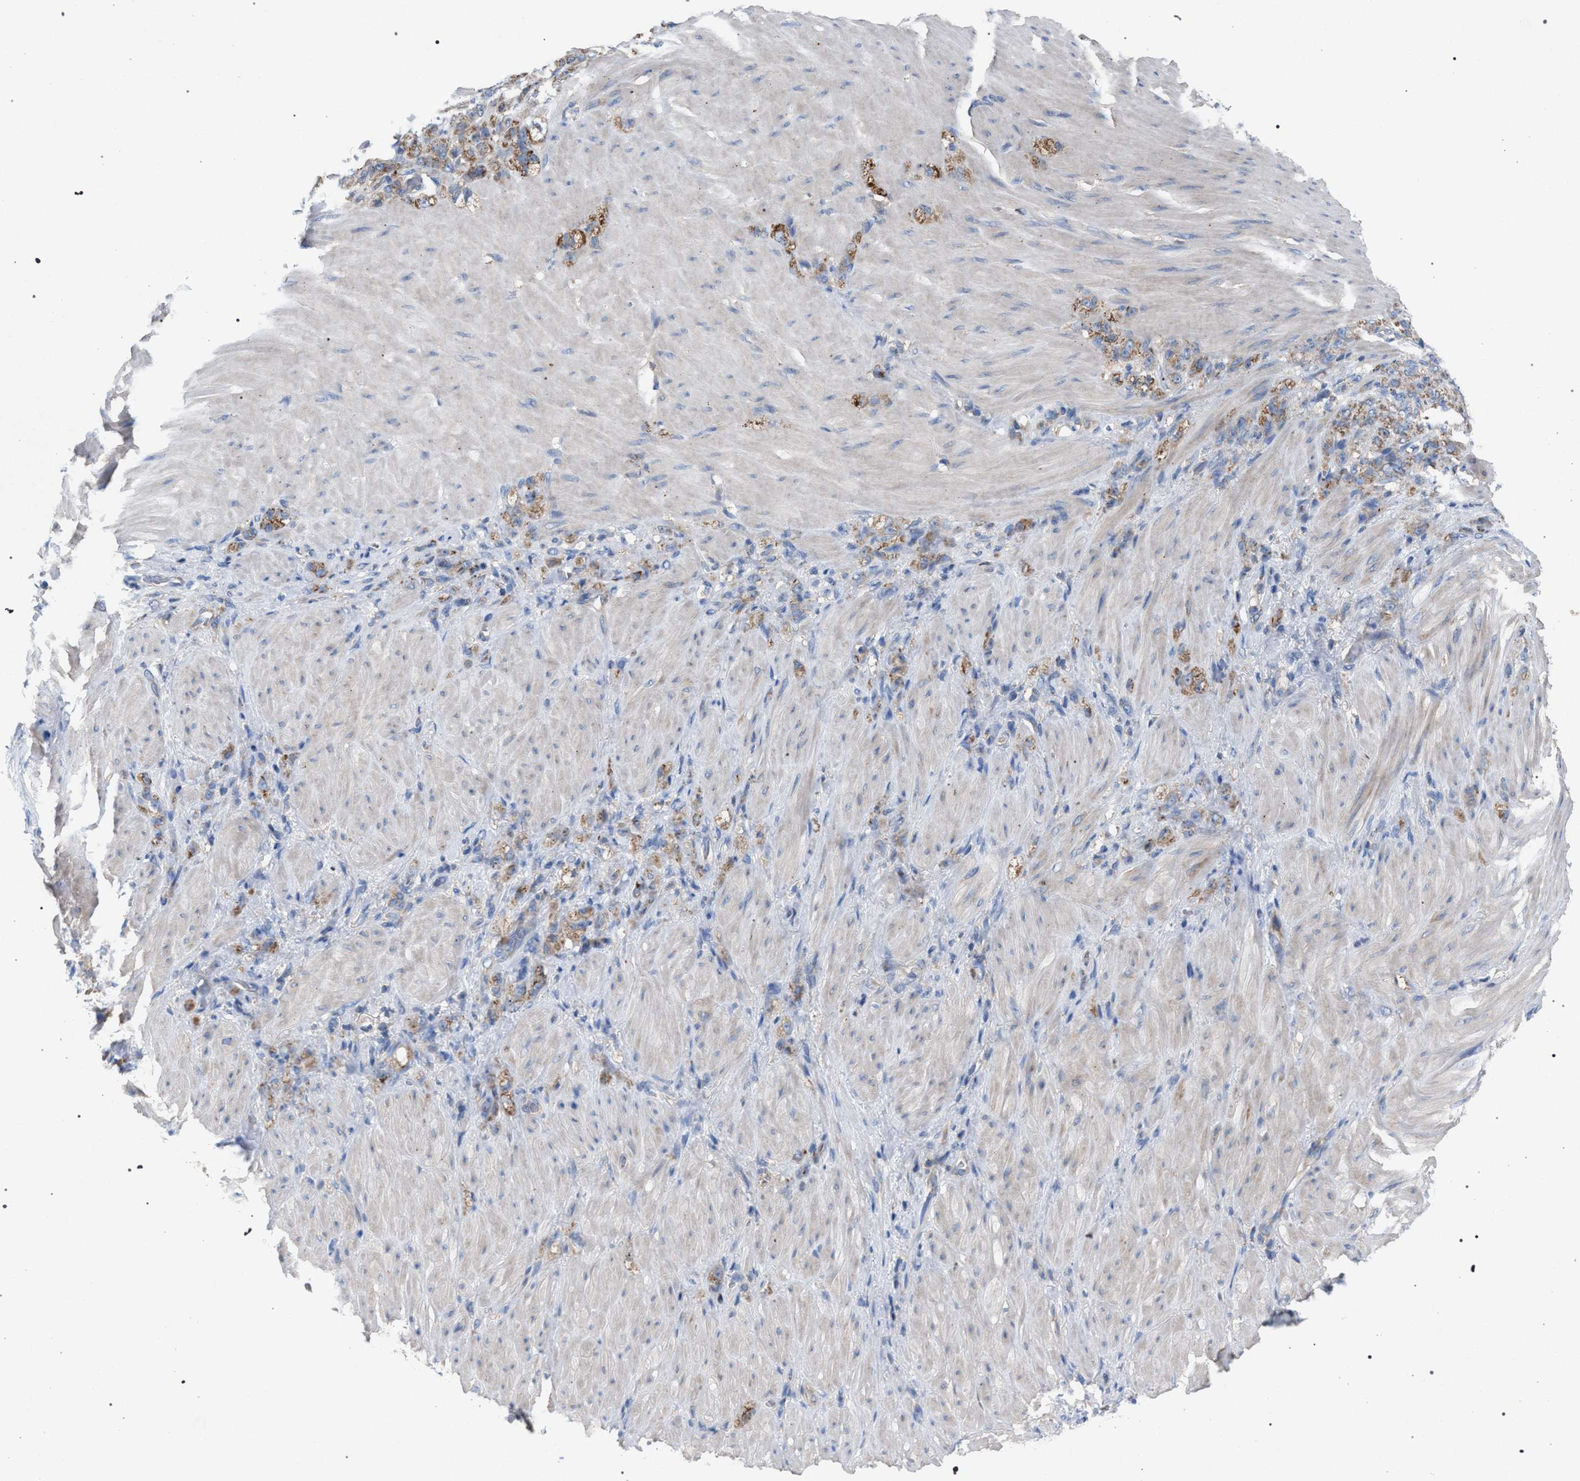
{"staining": {"intensity": "moderate", "quantity": ">75%", "location": "cytoplasmic/membranous"}, "tissue": "stomach cancer", "cell_type": "Tumor cells", "image_type": "cancer", "snomed": [{"axis": "morphology", "description": "Normal tissue, NOS"}, {"axis": "morphology", "description": "Adenocarcinoma, NOS"}, {"axis": "topography", "description": "Stomach"}], "caption": "Stomach cancer (adenocarcinoma) tissue demonstrates moderate cytoplasmic/membranous positivity in approximately >75% of tumor cells, visualized by immunohistochemistry.", "gene": "VPS13A", "patient": {"sex": "male", "age": 82}}